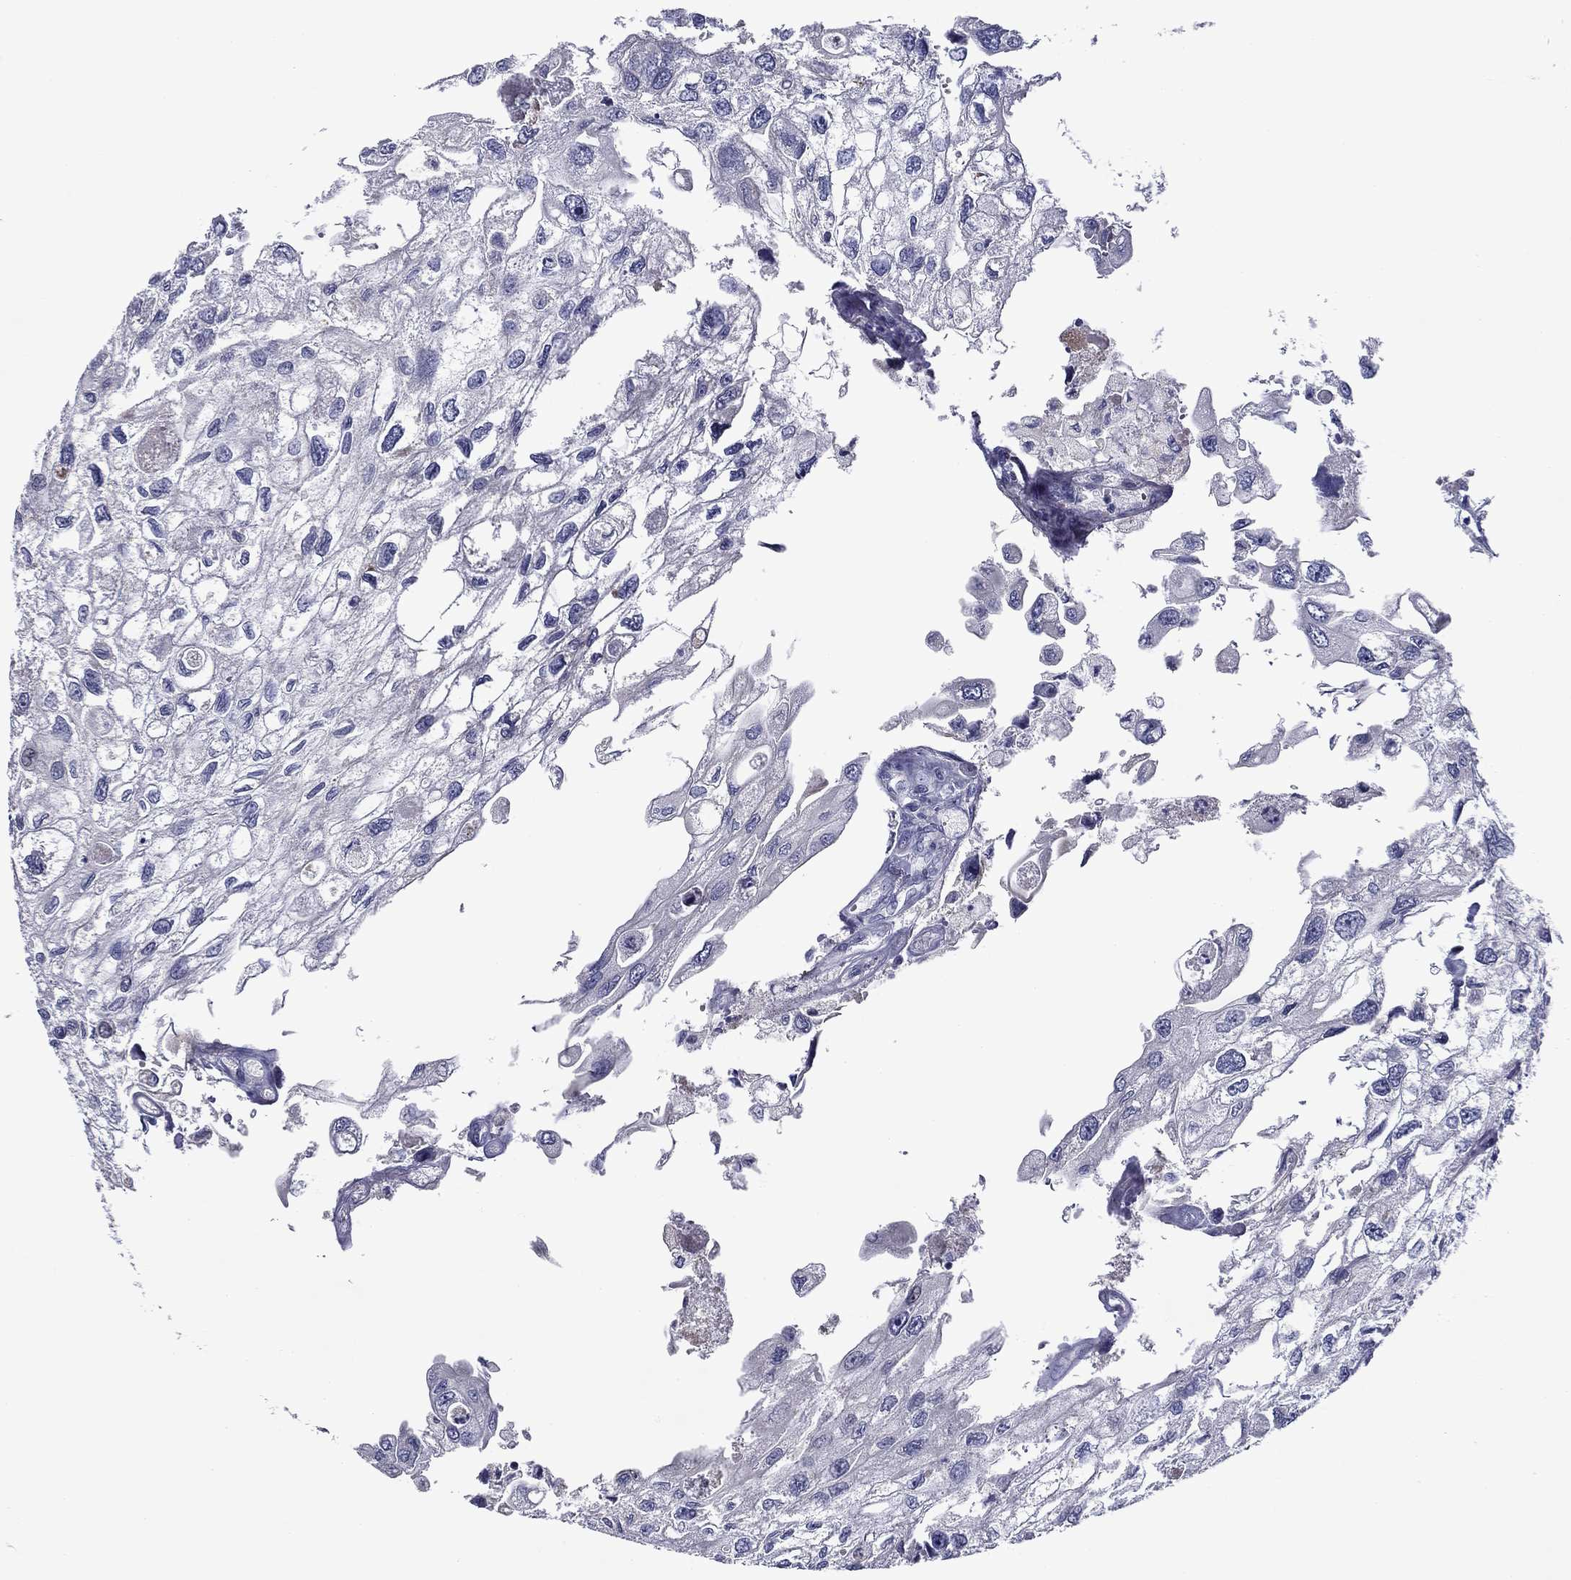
{"staining": {"intensity": "negative", "quantity": "none", "location": "none"}, "tissue": "urothelial cancer", "cell_type": "Tumor cells", "image_type": "cancer", "snomed": [{"axis": "morphology", "description": "Urothelial carcinoma, High grade"}, {"axis": "topography", "description": "Urinary bladder"}], "caption": "The photomicrograph demonstrates no staining of tumor cells in urothelial cancer.", "gene": "SPATA7", "patient": {"sex": "male", "age": 59}}